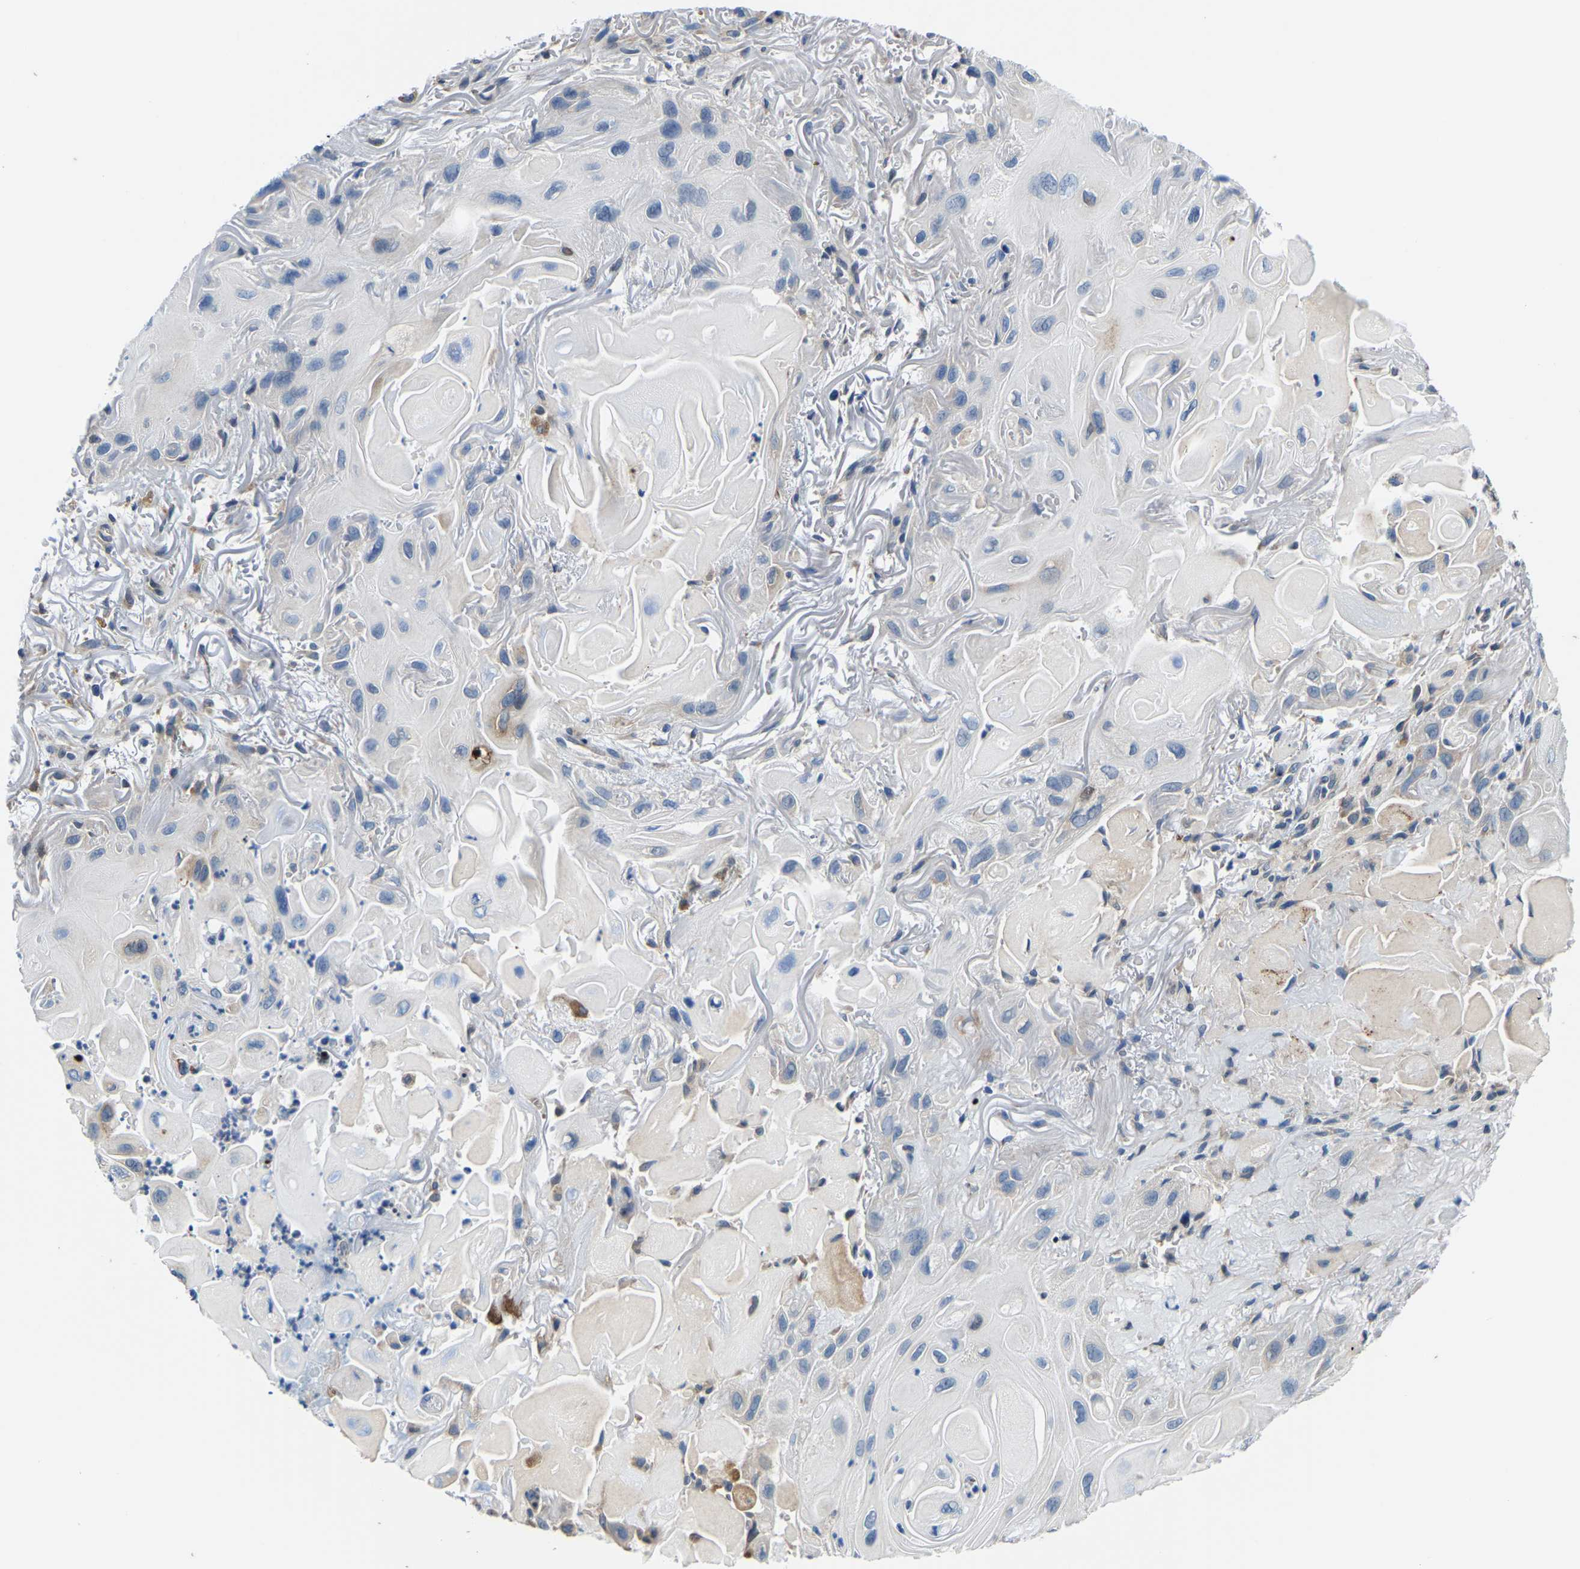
{"staining": {"intensity": "negative", "quantity": "none", "location": "none"}, "tissue": "skin cancer", "cell_type": "Tumor cells", "image_type": "cancer", "snomed": [{"axis": "morphology", "description": "Squamous cell carcinoma, NOS"}, {"axis": "topography", "description": "Skin"}], "caption": "IHC of squamous cell carcinoma (skin) demonstrates no expression in tumor cells. (DAB immunohistochemistry with hematoxylin counter stain).", "gene": "LIAS", "patient": {"sex": "female", "age": 77}}